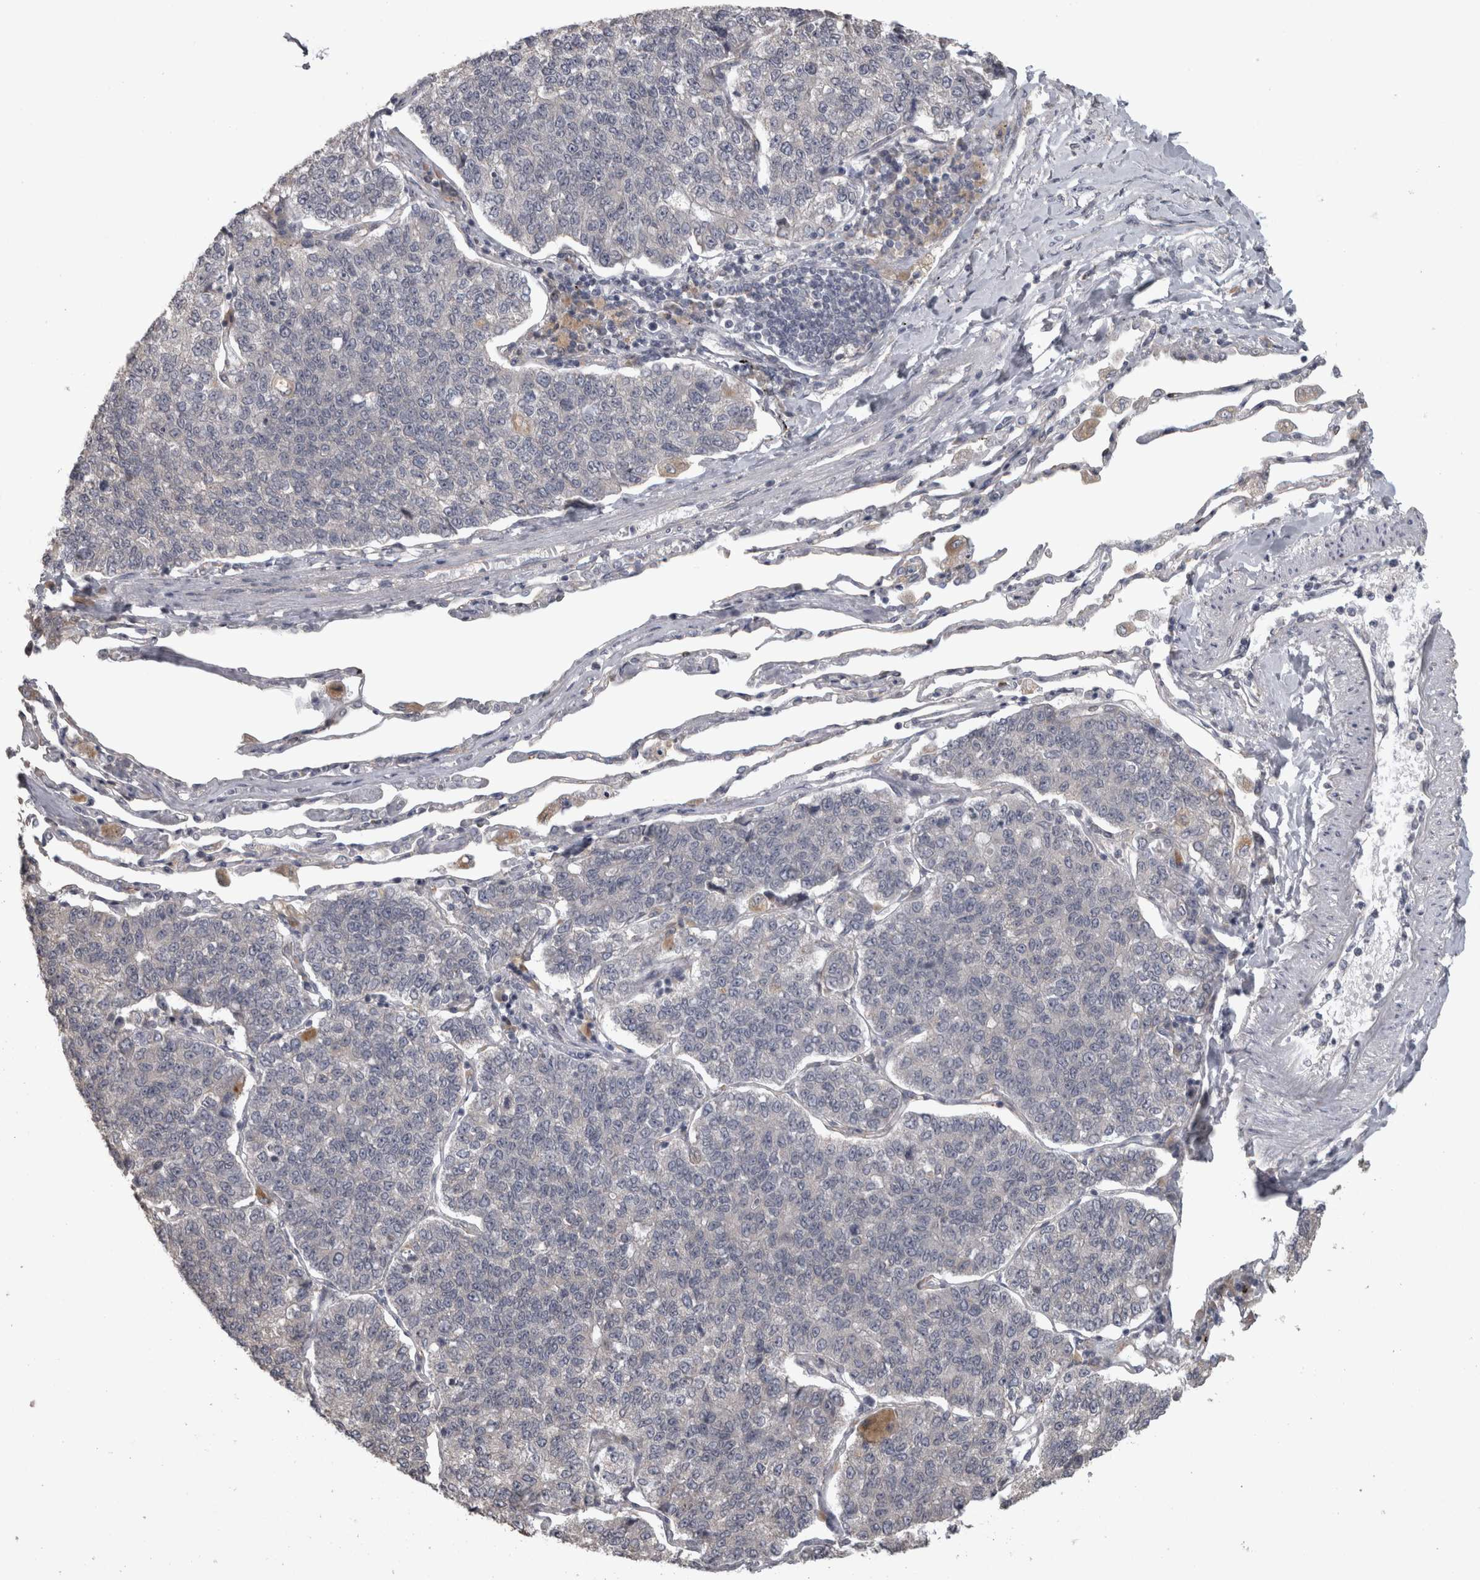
{"staining": {"intensity": "negative", "quantity": "none", "location": "none"}, "tissue": "lung cancer", "cell_type": "Tumor cells", "image_type": "cancer", "snomed": [{"axis": "morphology", "description": "Adenocarcinoma, NOS"}, {"axis": "topography", "description": "Lung"}], "caption": "Human lung adenocarcinoma stained for a protein using immunohistochemistry demonstrates no staining in tumor cells.", "gene": "RAB29", "patient": {"sex": "male", "age": 49}}